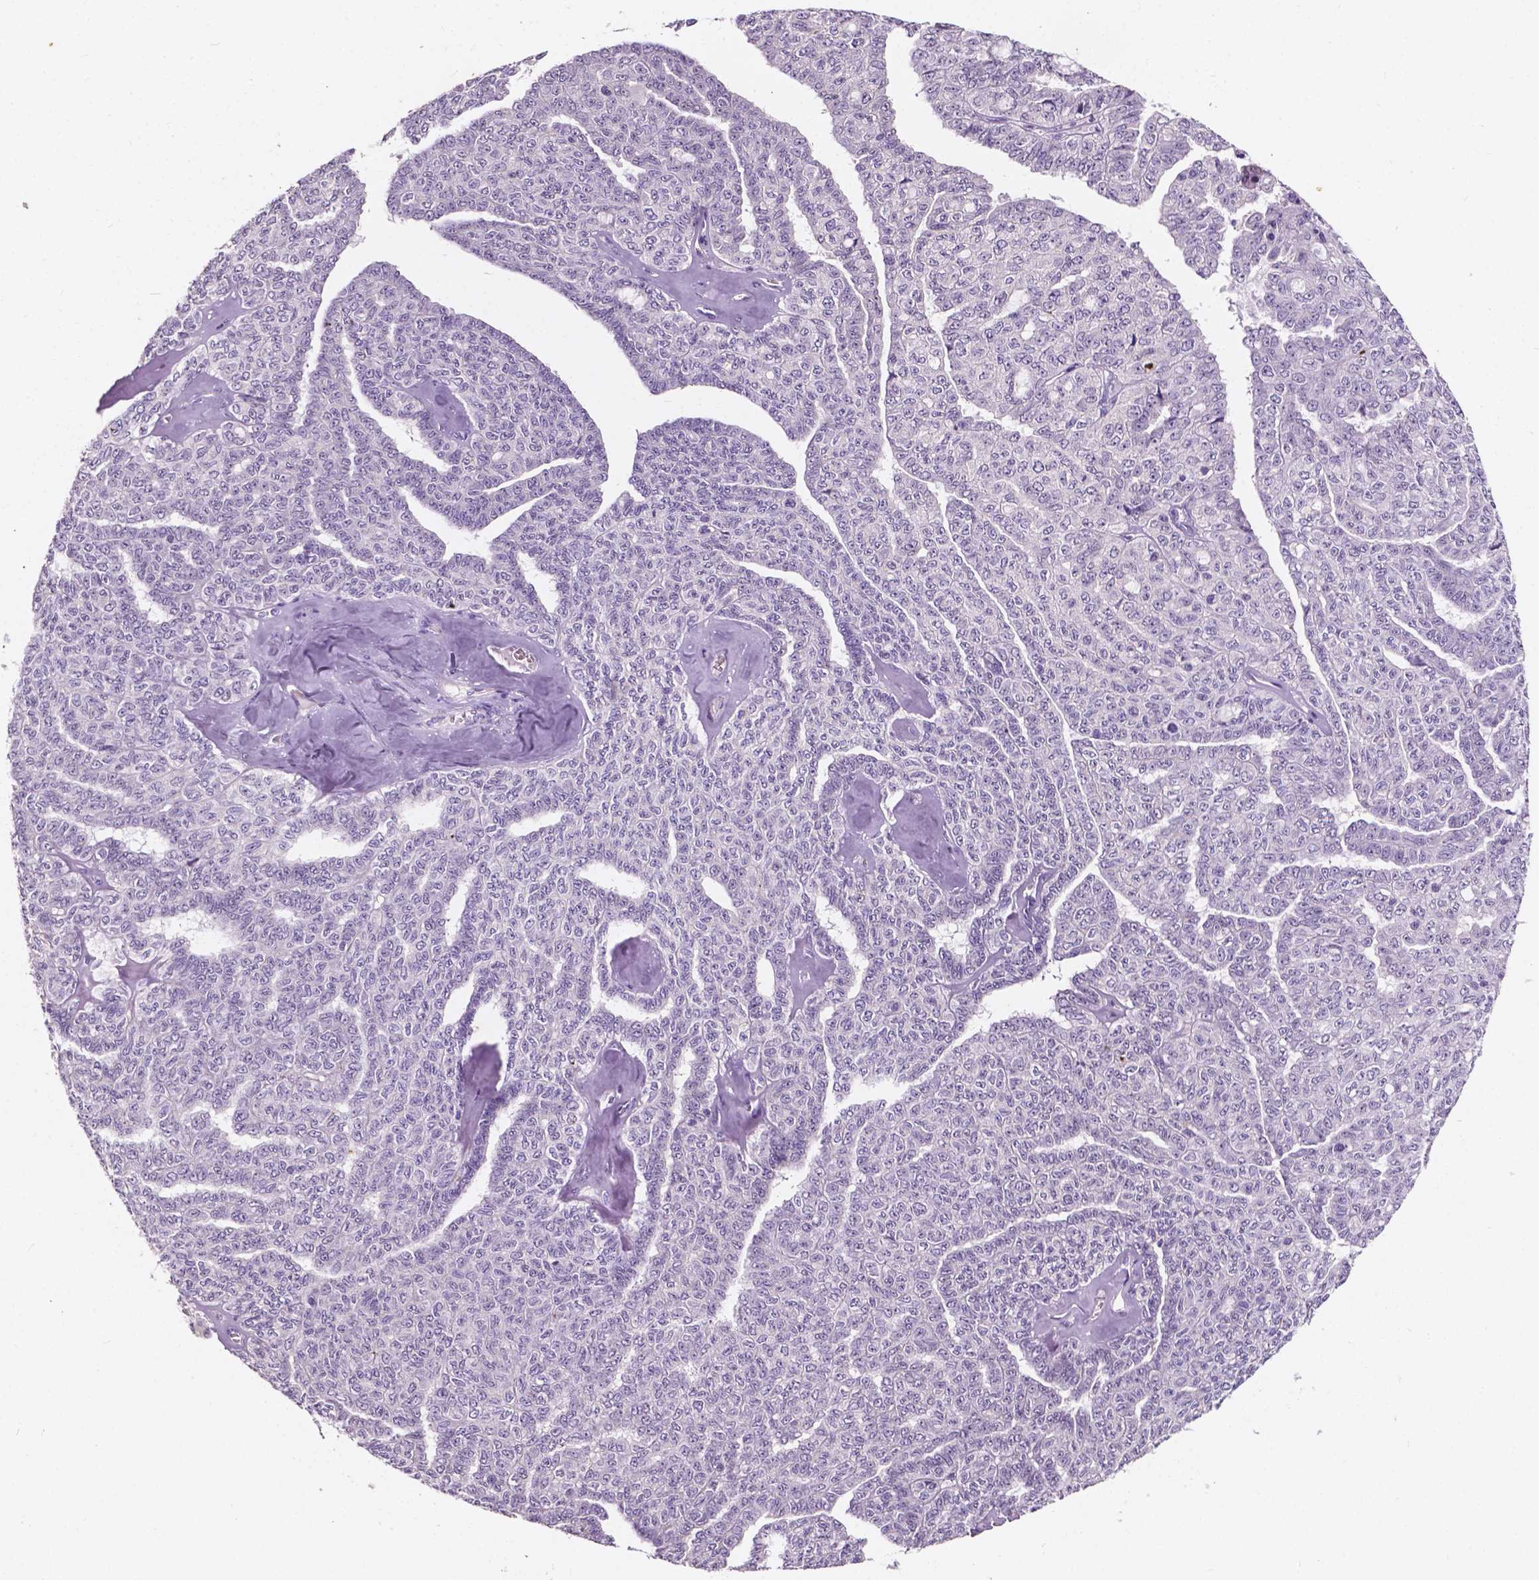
{"staining": {"intensity": "negative", "quantity": "none", "location": "none"}, "tissue": "ovarian cancer", "cell_type": "Tumor cells", "image_type": "cancer", "snomed": [{"axis": "morphology", "description": "Cystadenocarcinoma, serous, NOS"}, {"axis": "topography", "description": "Ovary"}], "caption": "High magnification brightfield microscopy of ovarian serous cystadenocarcinoma stained with DAB (brown) and counterstained with hematoxylin (blue): tumor cells show no significant positivity.", "gene": "SIRT2", "patient": {"sex": "female", "age": 71}}